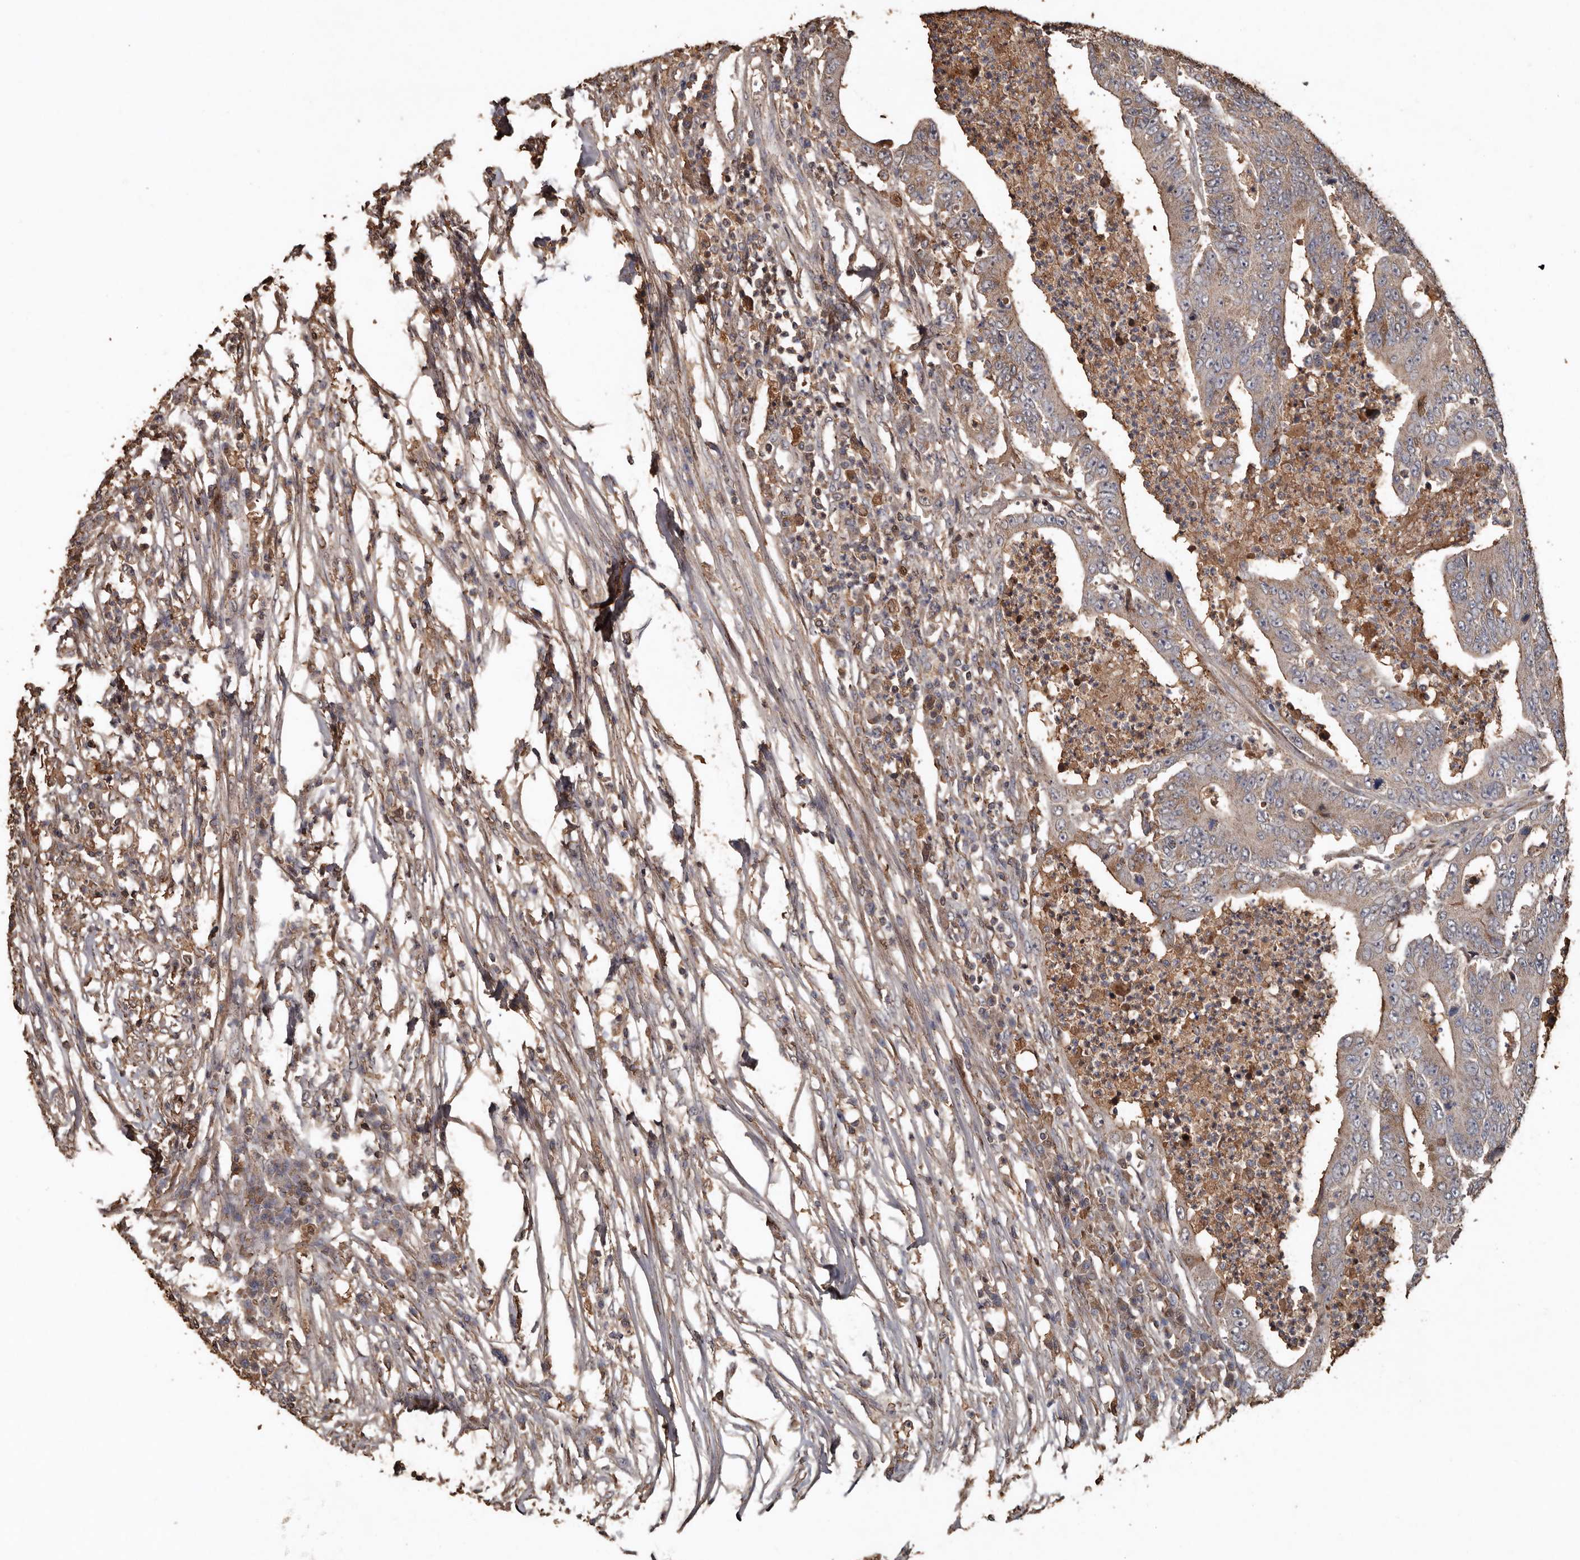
{"staining": {"intensity": "weak", "quantity": ">75%", "location": "cytoplasmic/membranous"}, "tissue": "colorectal cancer", "cell_type": "Tumor cells", "image_type": "cancer", "snomed": [{"axis": "morphology", "description": "Adenocarcinoma, NOS"}, {"axis": "topography", "description": "Colon"}], "caption": "About >75% of tumor cells in human colorectal adenocarcinoma show weak cytoplasmic/membranous protein staining as visualized by brown immunohistochemical staining.", "gene": "RANBP17", "patient": {"sex": "male", "age": 83}}